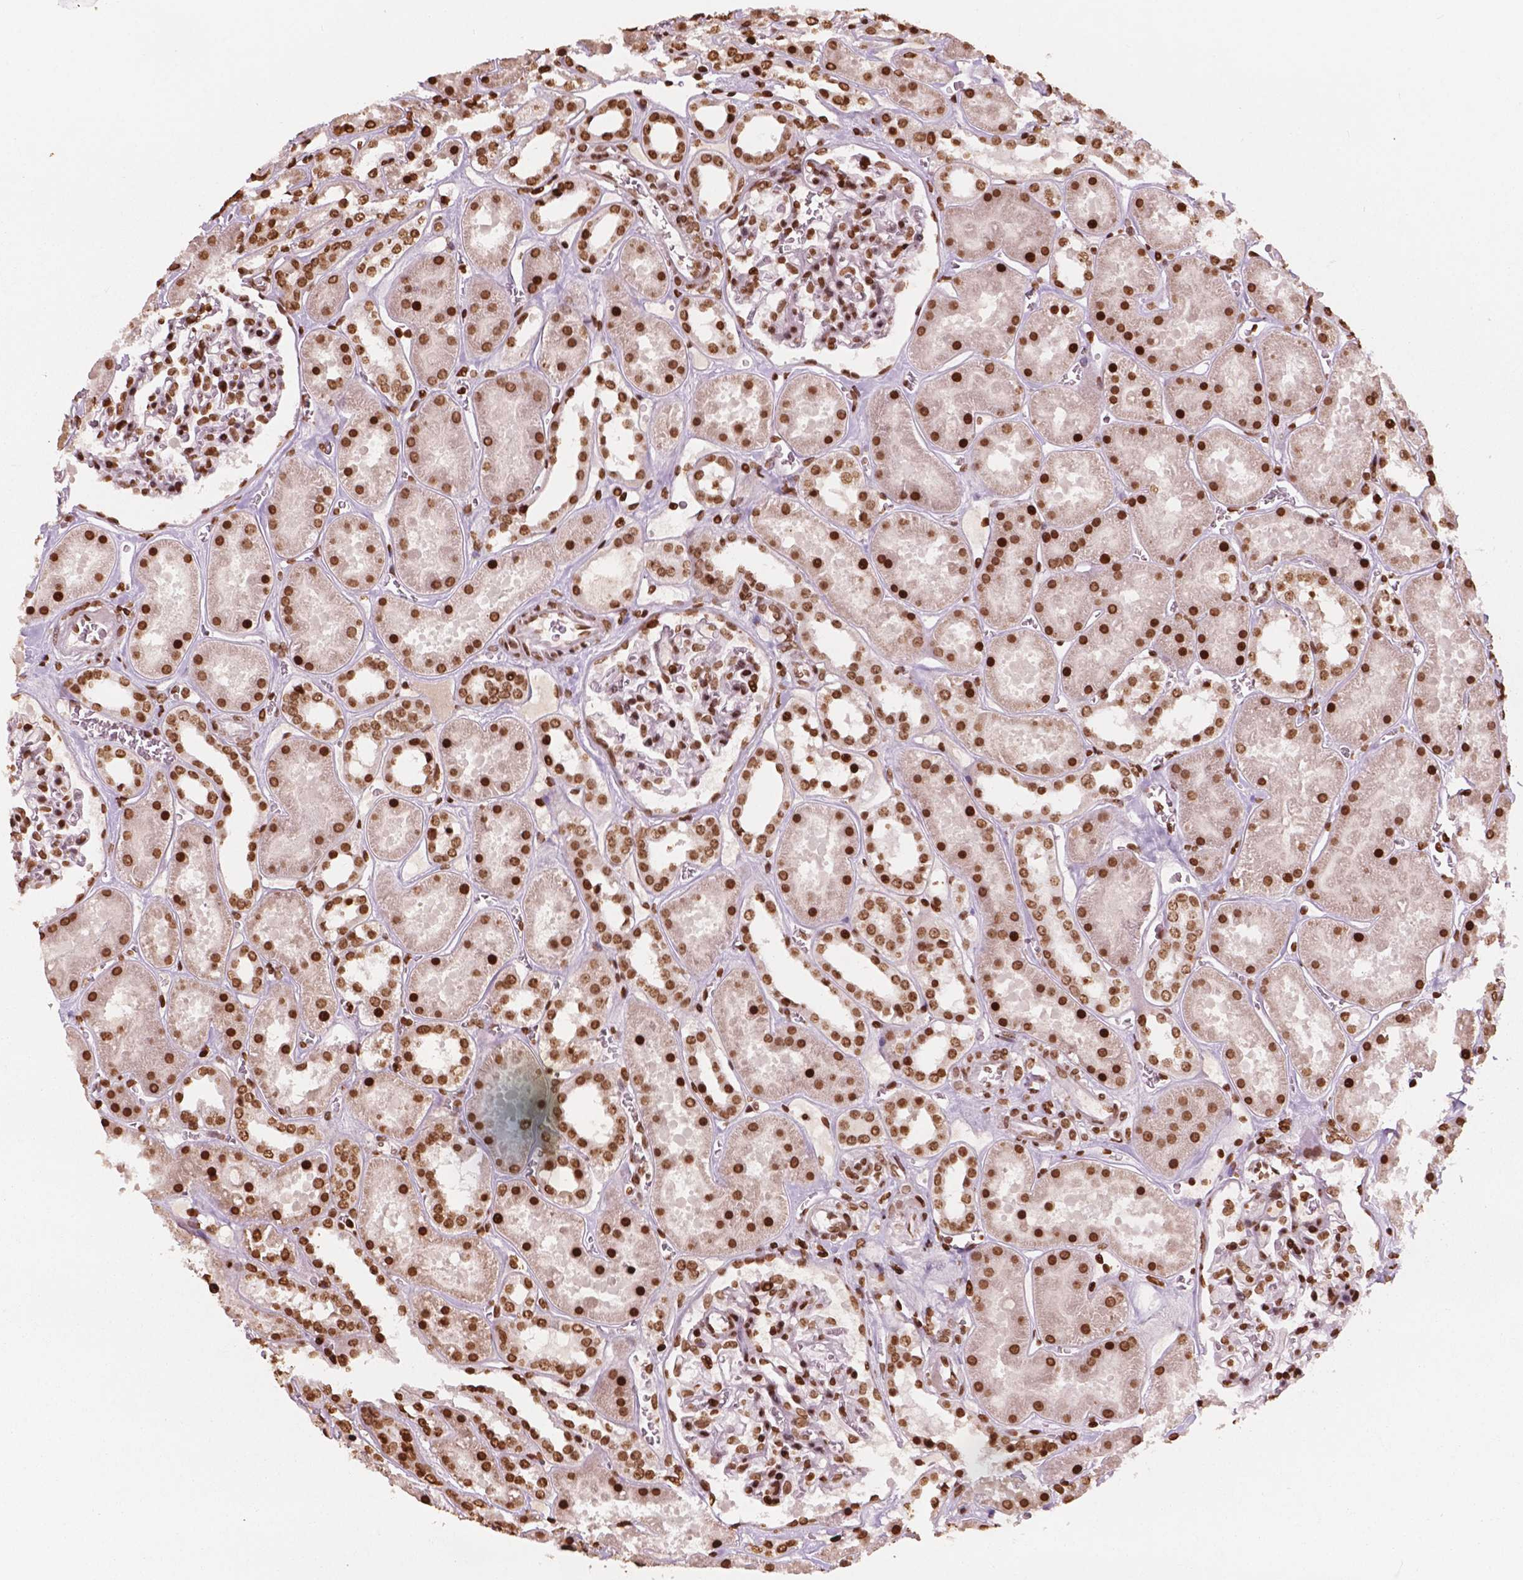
{"staining": {"intensity": "strong", "quantity": "25%-75%", "location": "nuclear"}, "tissue": "kidney", "cell_type": "Cells in glomeruli", "image_type": "normal", "snomed": [{"axis": "morphology", "description": "Normal tissue, NOS"}, {"axis": "topography", "description": "Kidney"}], "caption": "DAB immunohistochemical staining of unremarkable human kidney shows strong nuclear protein positivity in about 25%-75% of cells in glomeruli.", "gene": "H3C7", "patient": {"sex": "female", "age": 41}}